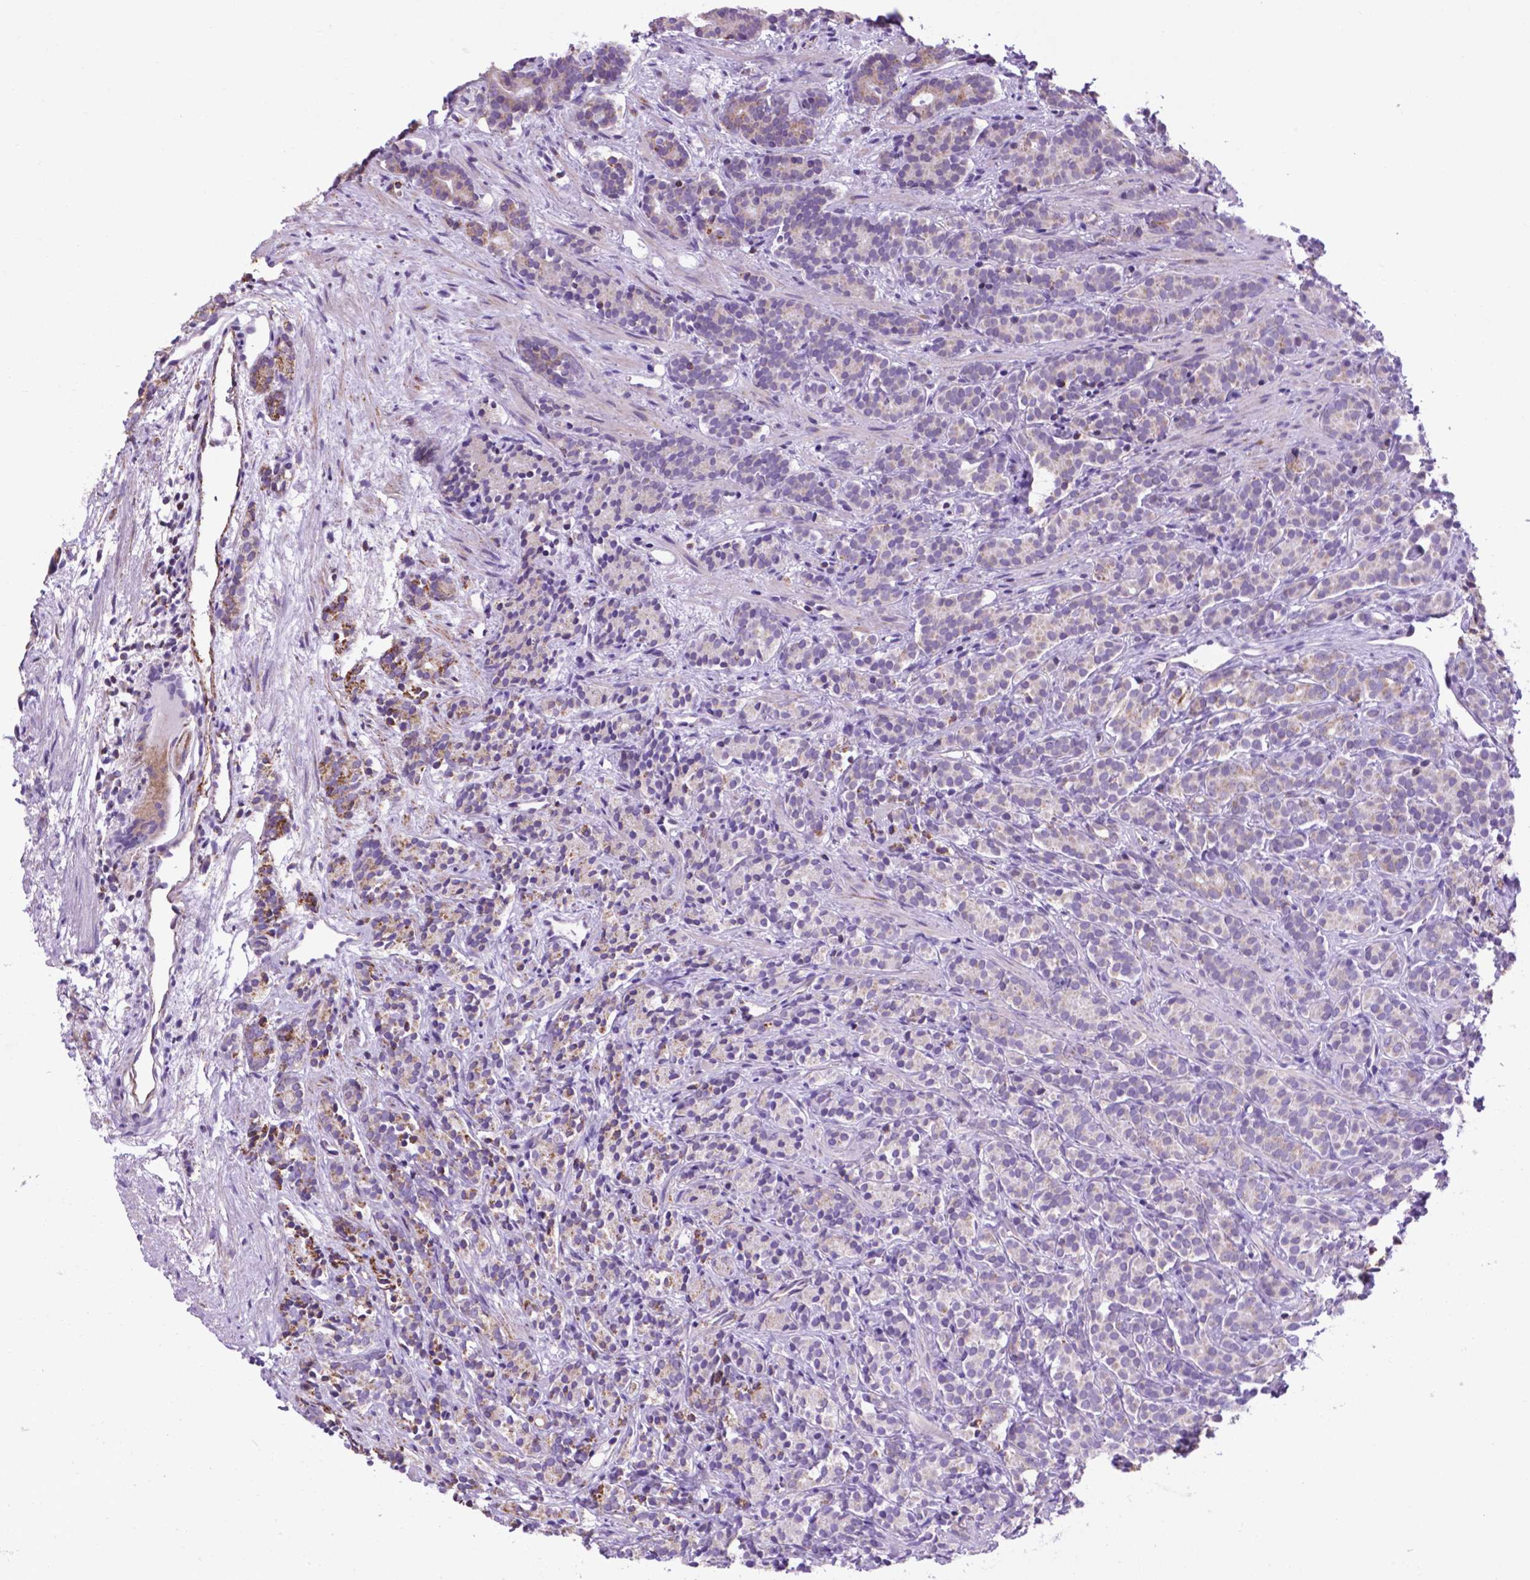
{"staining": {"intensity": "negative", "quantity": "none", "location": "none"}, "tissue": "prostate cancer", "cell_type": "Tumor cells", "image_type": "cancer", "snomed": [{"axis": "morphology", "description": "Adenocarcinoma, High grade"}, {"axis": "topography", "description": "Prostate"}], "caption": "DAB (3,3'-diaminobenzidine) immunohistochemical staining of prostate cancer demonstrates no significant staining in tumor cells. Brightfield microscopy of IHC stained with DAB (brown) and hematoxylin (blue), captured at high magnification.", "gene": "POU3F3", "patient": {"sex": "male", "age": 84}}